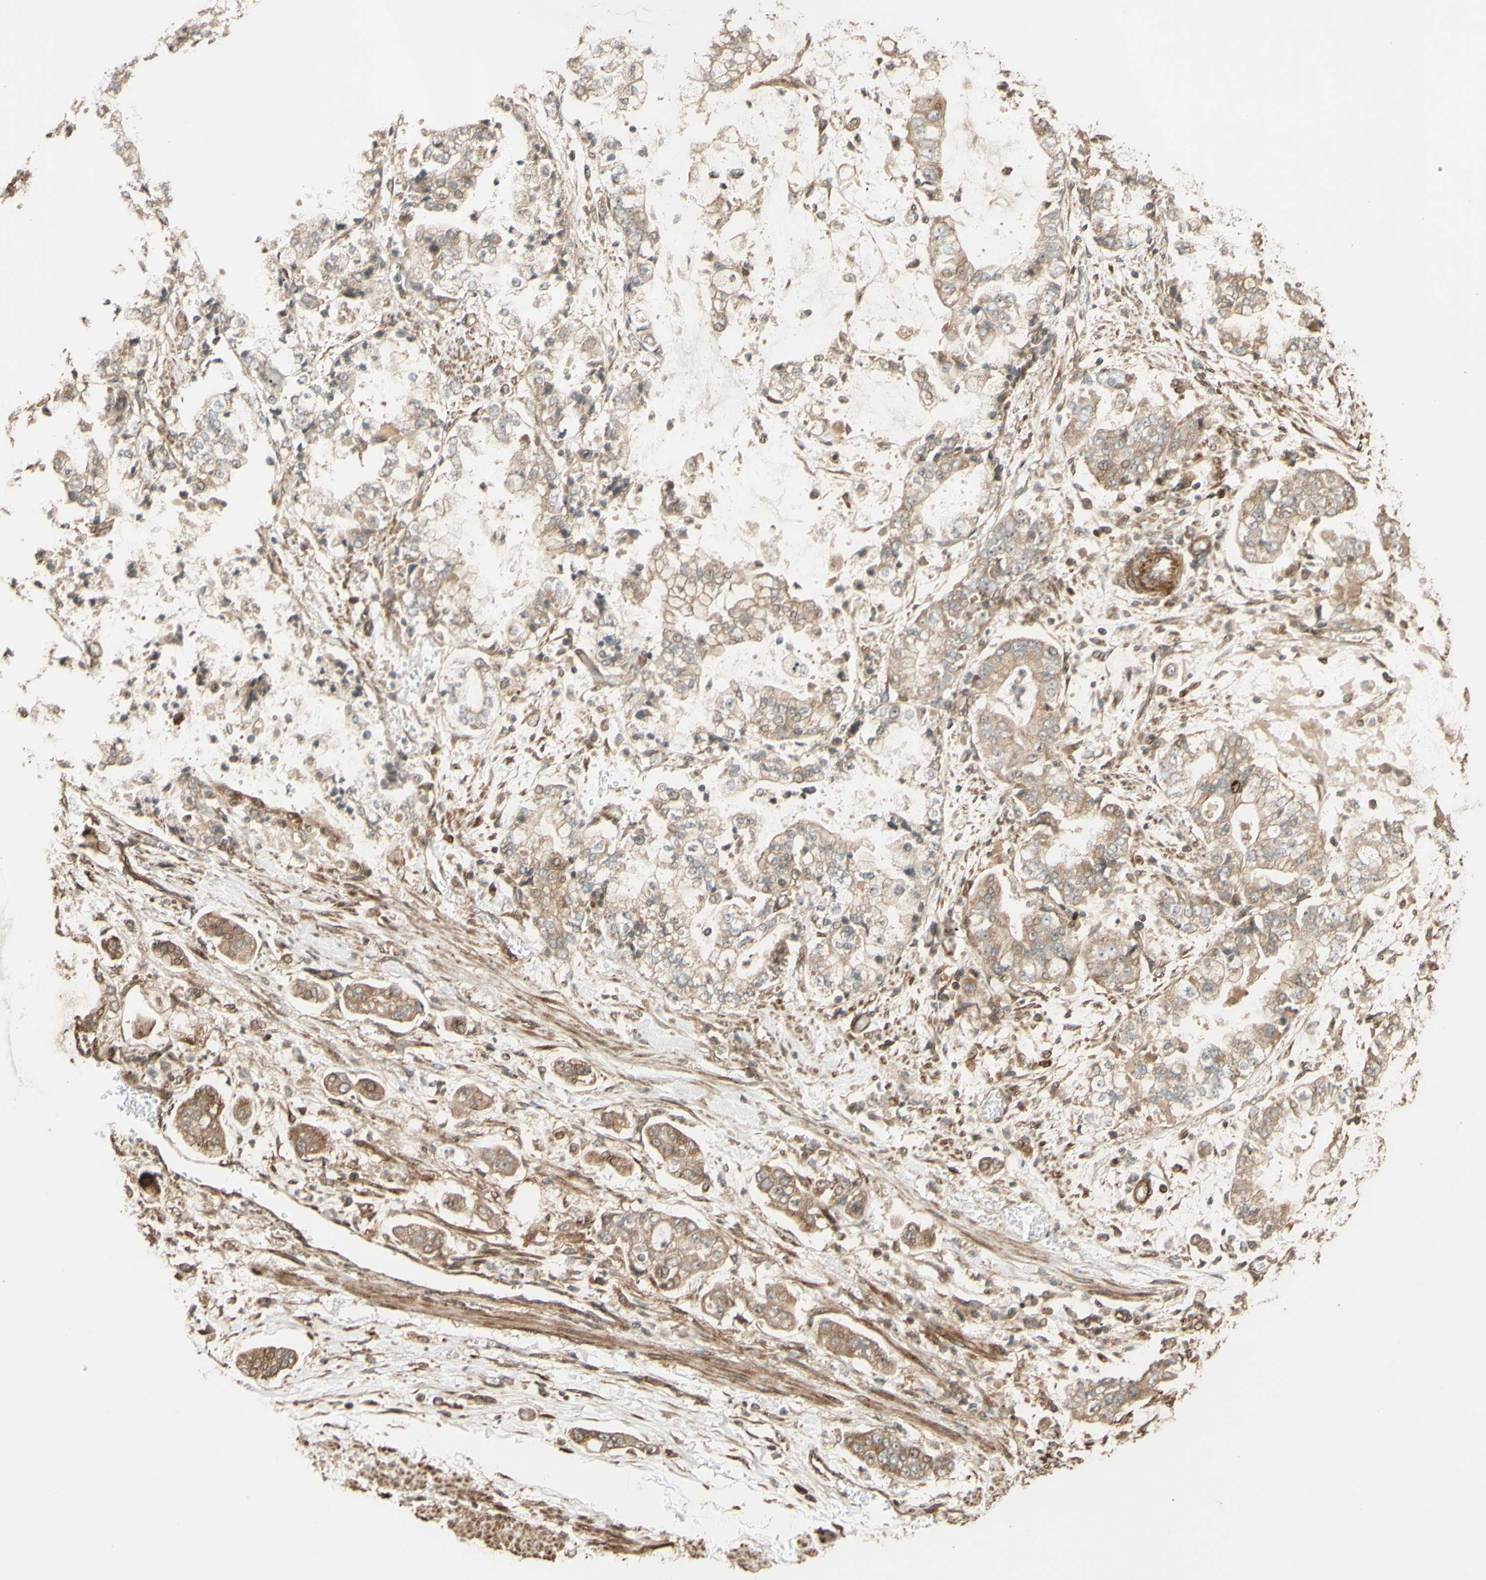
{"staining": {"intensity": "weak", "quantity": ">75%", "location": "cytoplasmic/membranous"}, "tissue": "stomach cancer", "cell_type": "Tumor cells", "image_type": "cancer", "snomed": [{"axis": "morphology", "description": "Adenocarcinoma, NOS"}, {"axis": "topography", "description": "Stomach"}], "caption": "Stomach adenocarcinoma stained with a brown dye displays weak cytoplasmic/membranous positive expression in approximately >75% of tumor cells.", "gene": "RNF19A", "patient": {"sex": "male", "age": 76}}